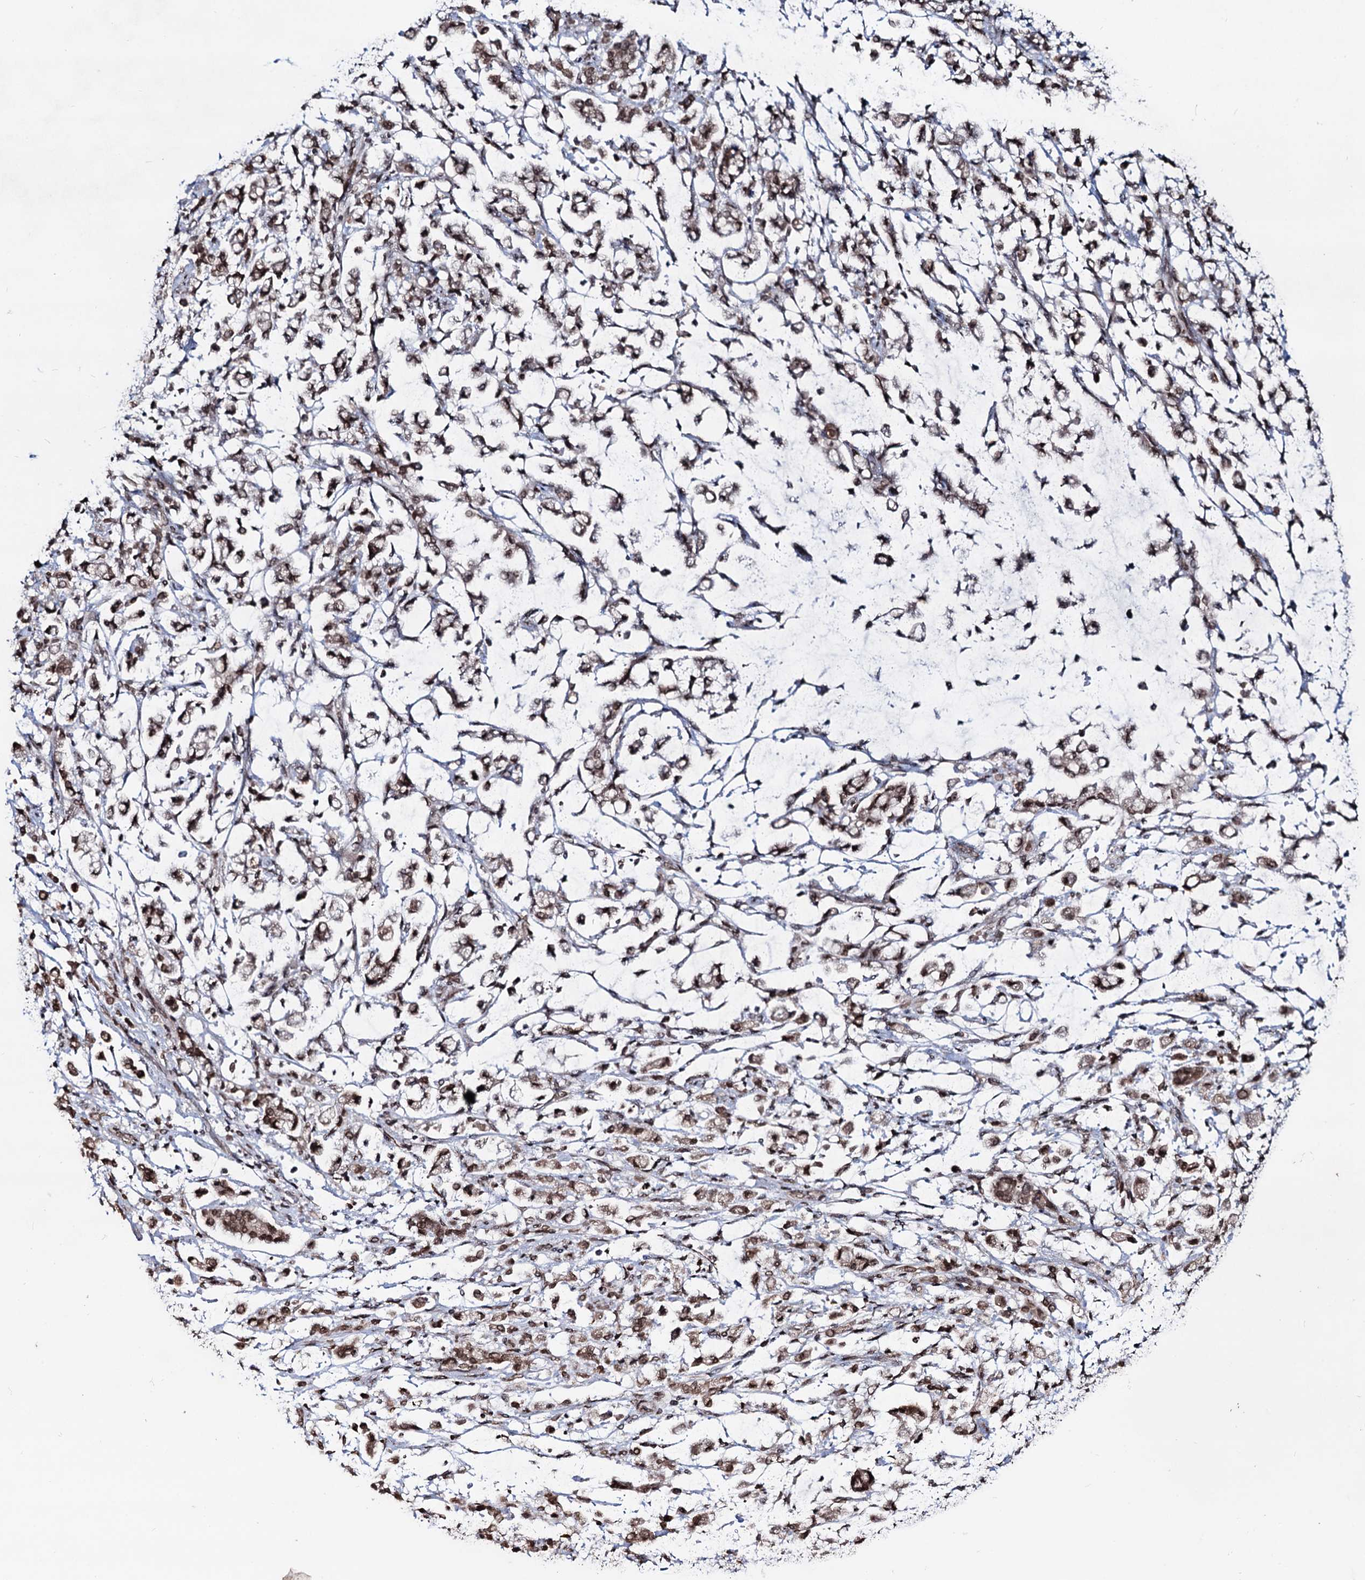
{"staining": {"intensity": "moderate", "quantity": ">75%", "location": "cytoplasmic/membranous,nuclear"}, "tissue": "stomach cancer", "cell_type": "Tumor cells", "image_type": "cancer", "snomed": [{"axis": "morphology", "description": "Adenocarcinoma, NOS"}, {"axis": "topography", "description": "Stomach"}], "caption": "Moderate cytoplasmic/membranous and nuclear protein staining is appreciated in about >75% of tumor cells in stomach cancer.", "gene": "RNF6", "patient": {"sex": "female", "age": 60}}